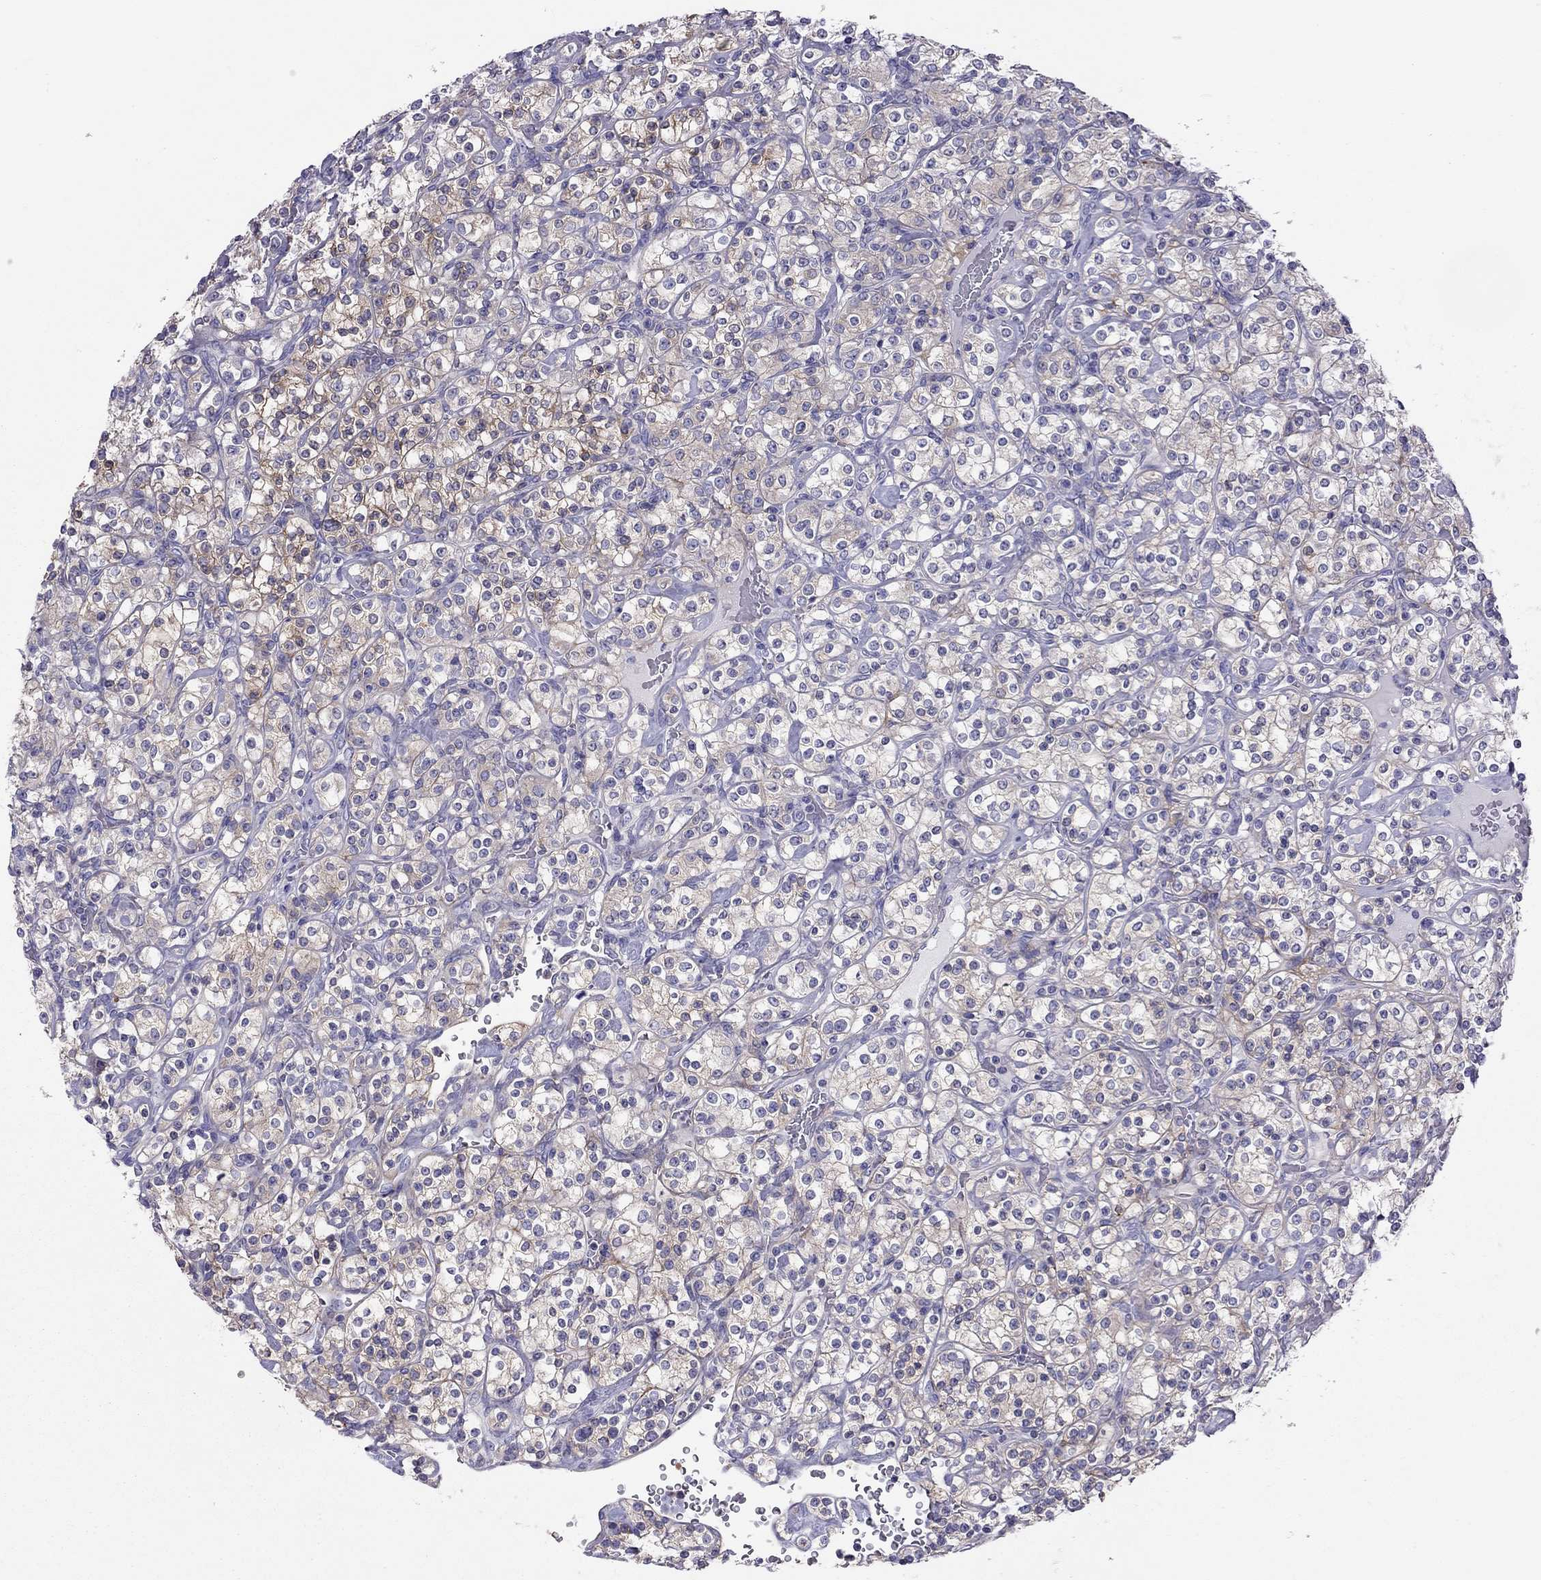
{"staining": {"intensity": "weak", "quantity": ">75%", "location": "cytoplasmic/membranous"}, "tissue": "renal cancer", "cell_type": "Tumor cells", "image_type": "cancer", "snomed": [{"axis": "morphology", "description": "Adenocarcinoma, NOS"}, {"axis": "topography", "description": "Kidney"}], "caption": "This micrograph reveals immunohistochemistry (IHC) staining of human renal cancer (adenocarcinoma), with low weak cytoplasmic/membranous expression in about >75% of tumor cells.", "gene": "ALOX15B", "patient": {"sex": "male", "age": 77}}